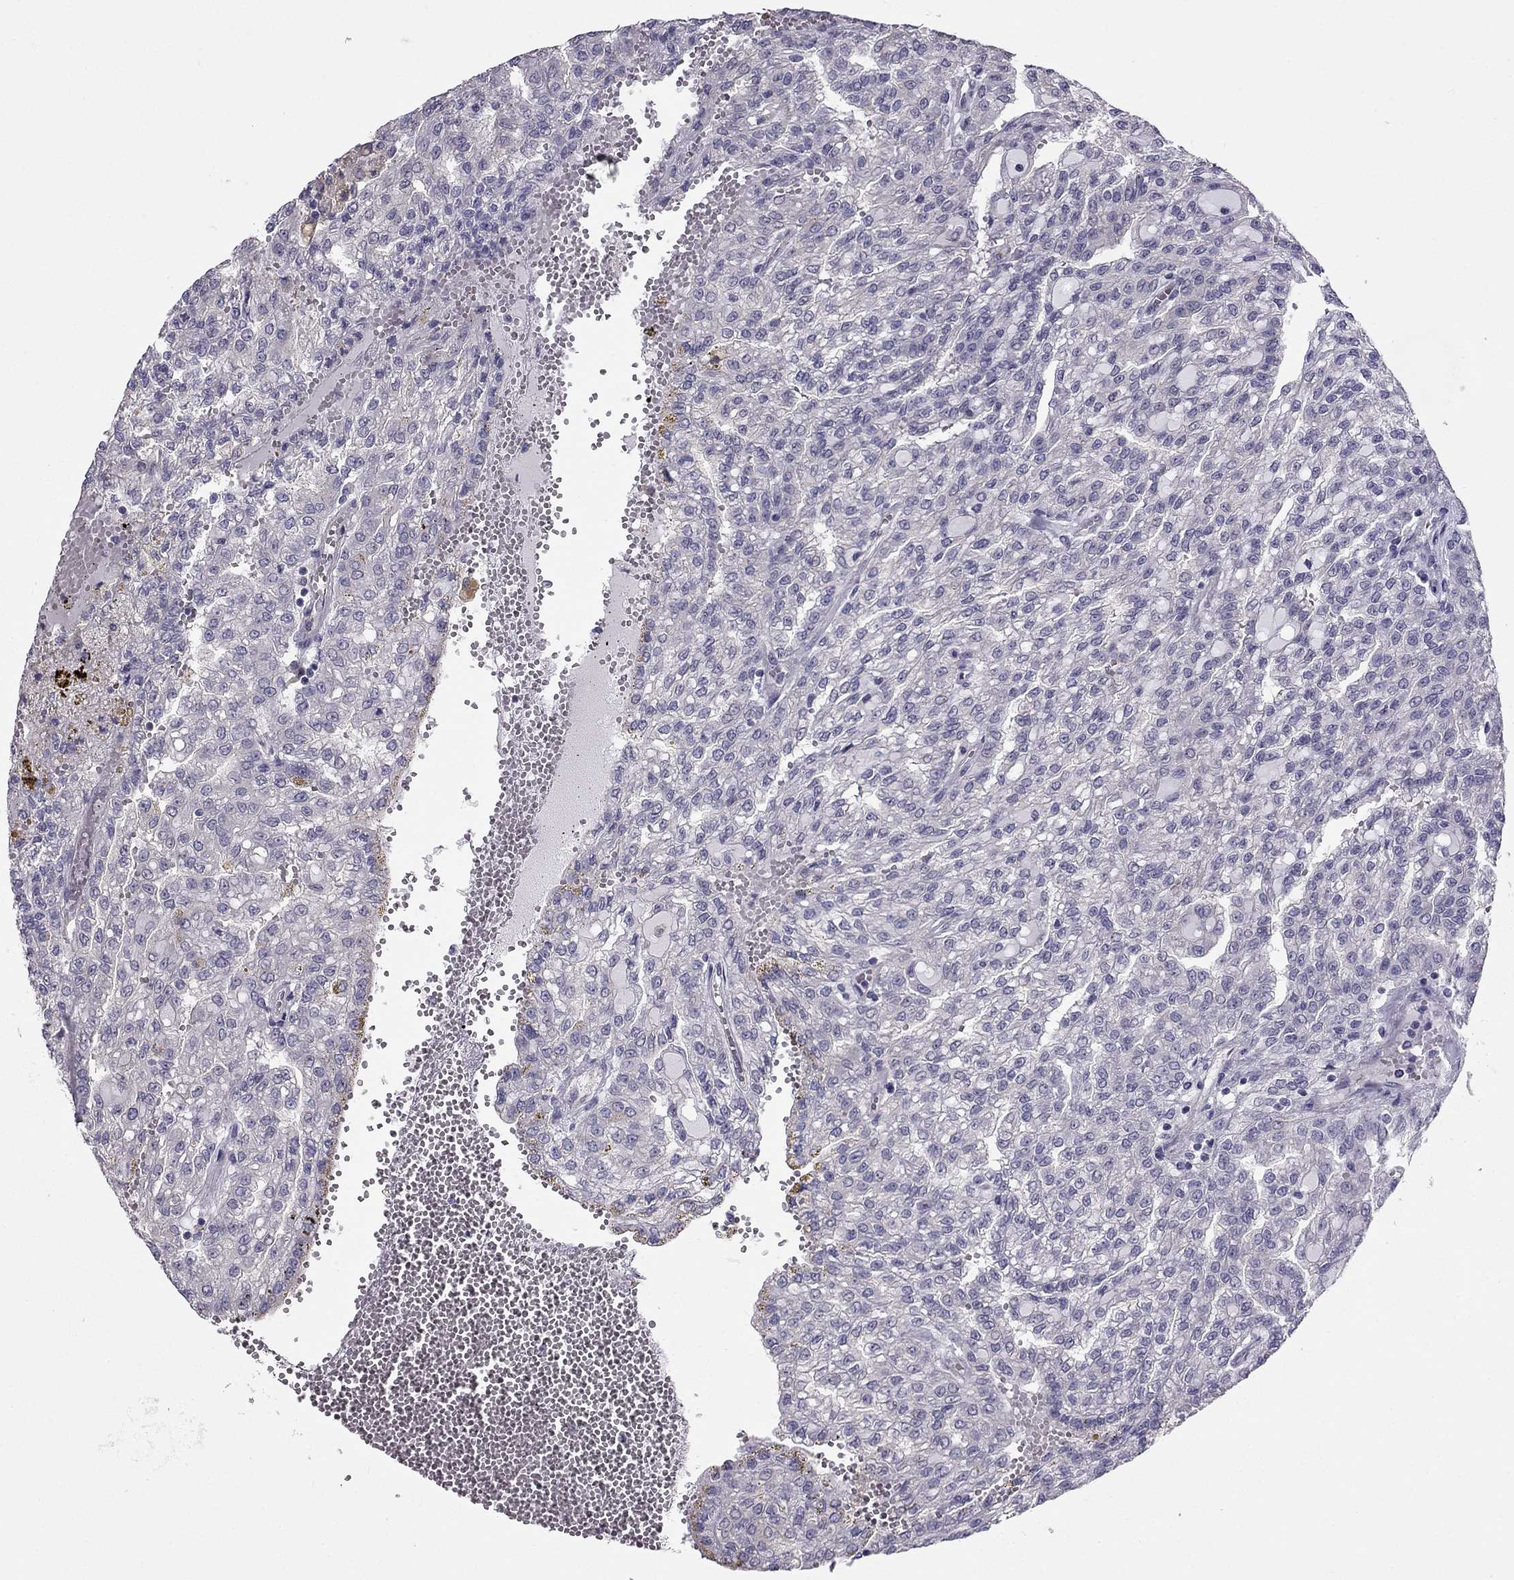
{"staining": {"intensity": "negative", "quantity": "none", "location": "none"}, "tissue": "renal cancer", "cell_type": "Tumor cells", "image_type": "cancer", "snomed": [{"axis": "morphology", "description": "Adenocarcinoma, NOS"}, {"axis": "topography", "description": "Kidney"}], "caption": "Renal cancer stained for a protein using immunohistochemistry reveals no staining tumor cells.", "gene": "HSFX1", "patient": {"sex": "male", "age": 63}}